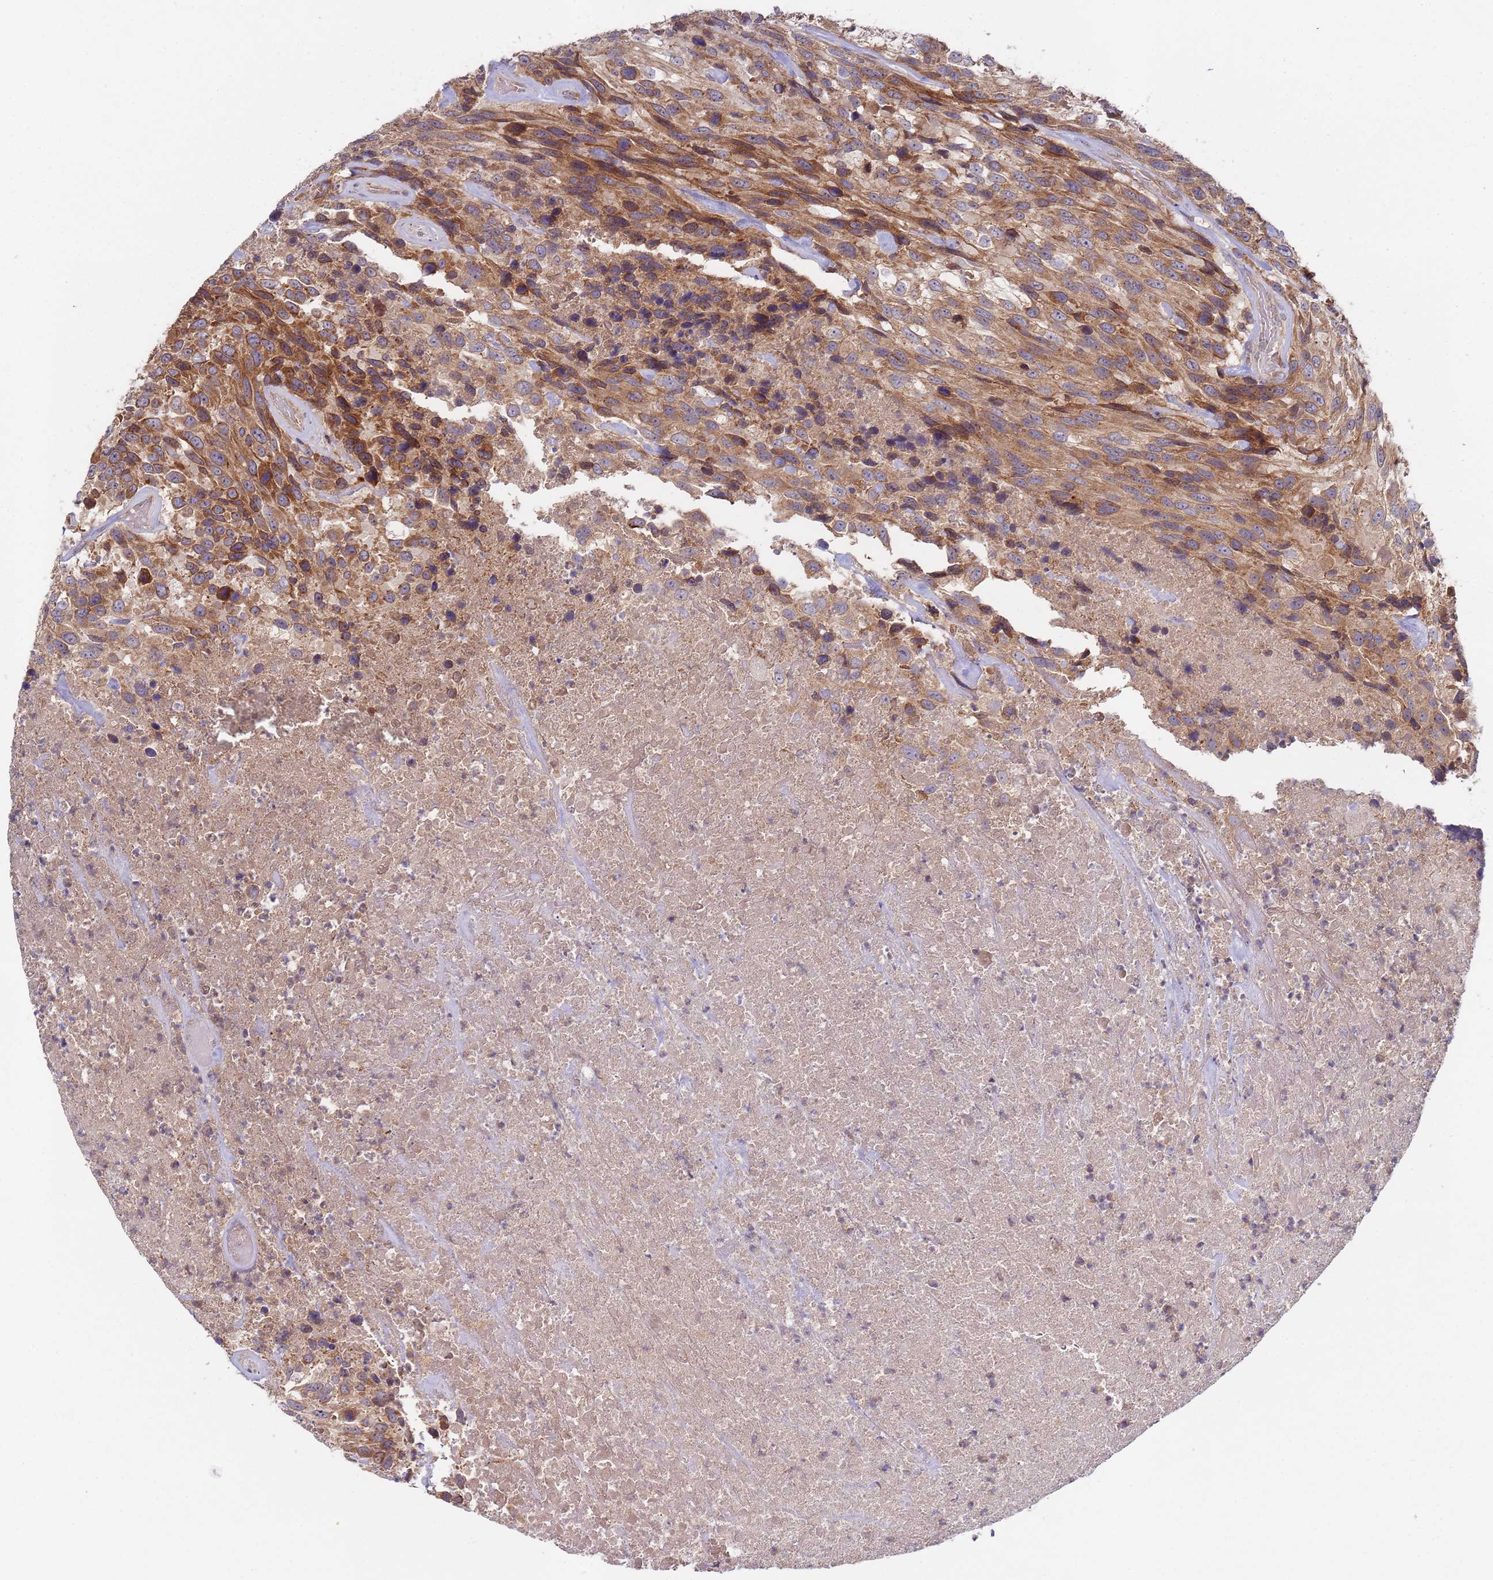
{"staining": {"intensity": "moderate", "quantity": ">75%", "location": "cytoplasmic/membranous"}, "tissue": "urothelial cancer", "cell_type": "Tumor cells", "image_type": "cancer", "snomed": [{"axis": "morphology", "description": "Urothelial carcinoma, High grade"}, {"axis": "topography", "description": "Urinary bladder"}], "caption": "Approximately >75% of tumor cells in human urothelial carcinoma (high-grade) display moderate cytoplasmic/membranous protein positivity as visualized by brown immunohistochemical staining.", "gene": "OR5A2", "patient": {"sex": "female", "age": 70}}